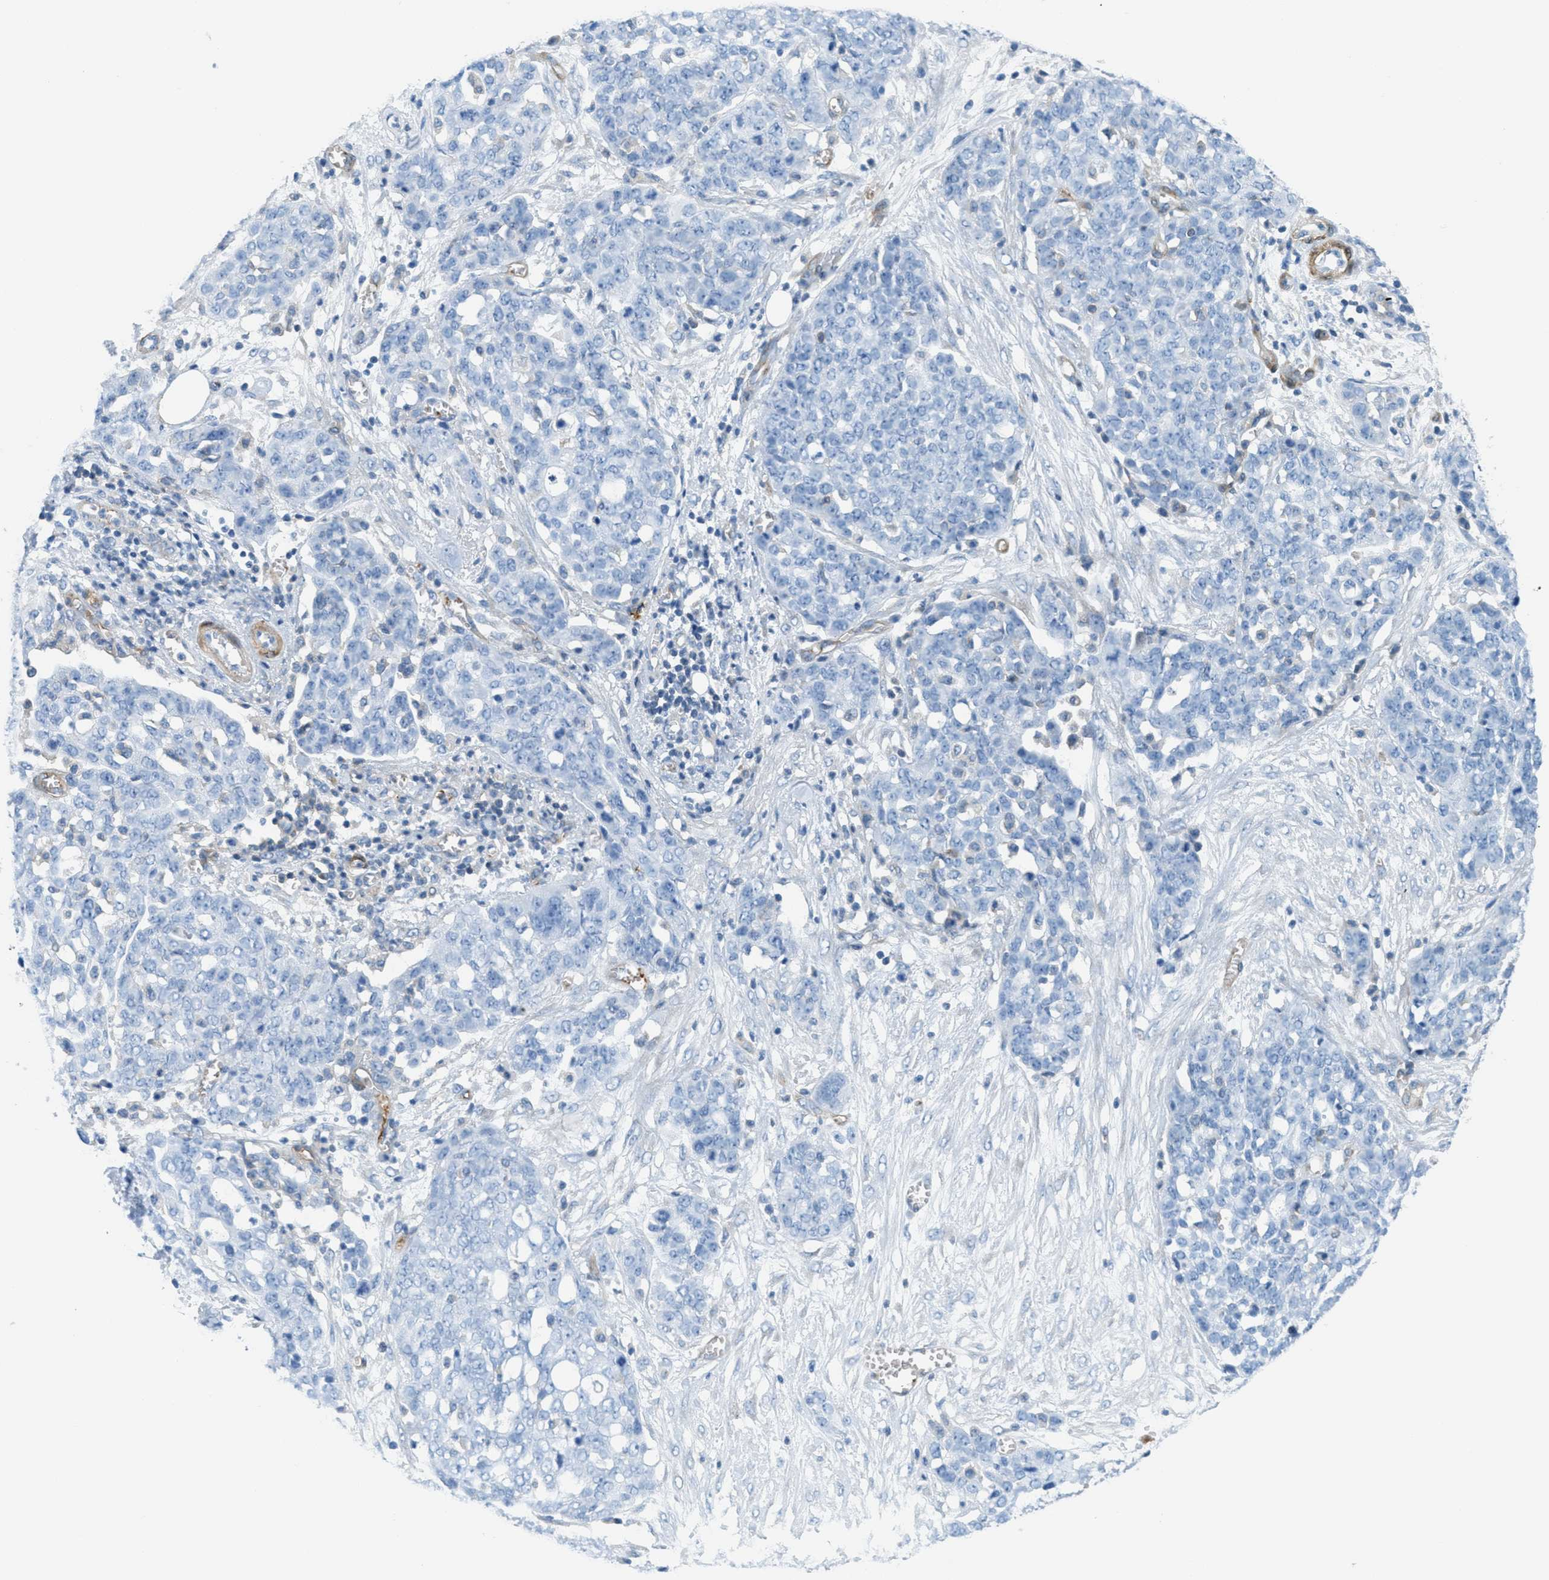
{"staining": {"intensity": "negative", "quantity": "none", "location": "none"}, "tissue": "ovarian cancer", "cell_type": "Tumor cells", "image_type": "cancer", "snomed": [{"axis": "morphology", "description": "Cystadenocarcinoma, serous, NOS"}, {"axis": "topography", "description": "Soft tissue"}, {"axis": "topography", "description": "Ovary"}], "caption": "Protein analysis of ovarian cancer (serous cystadenocarcinoma) demonstrates no significant expression in tumor cells. Nuclei are stained in blue.", "gene": "MAPRE2", "patient": {"sex": "female", "age": 57}}